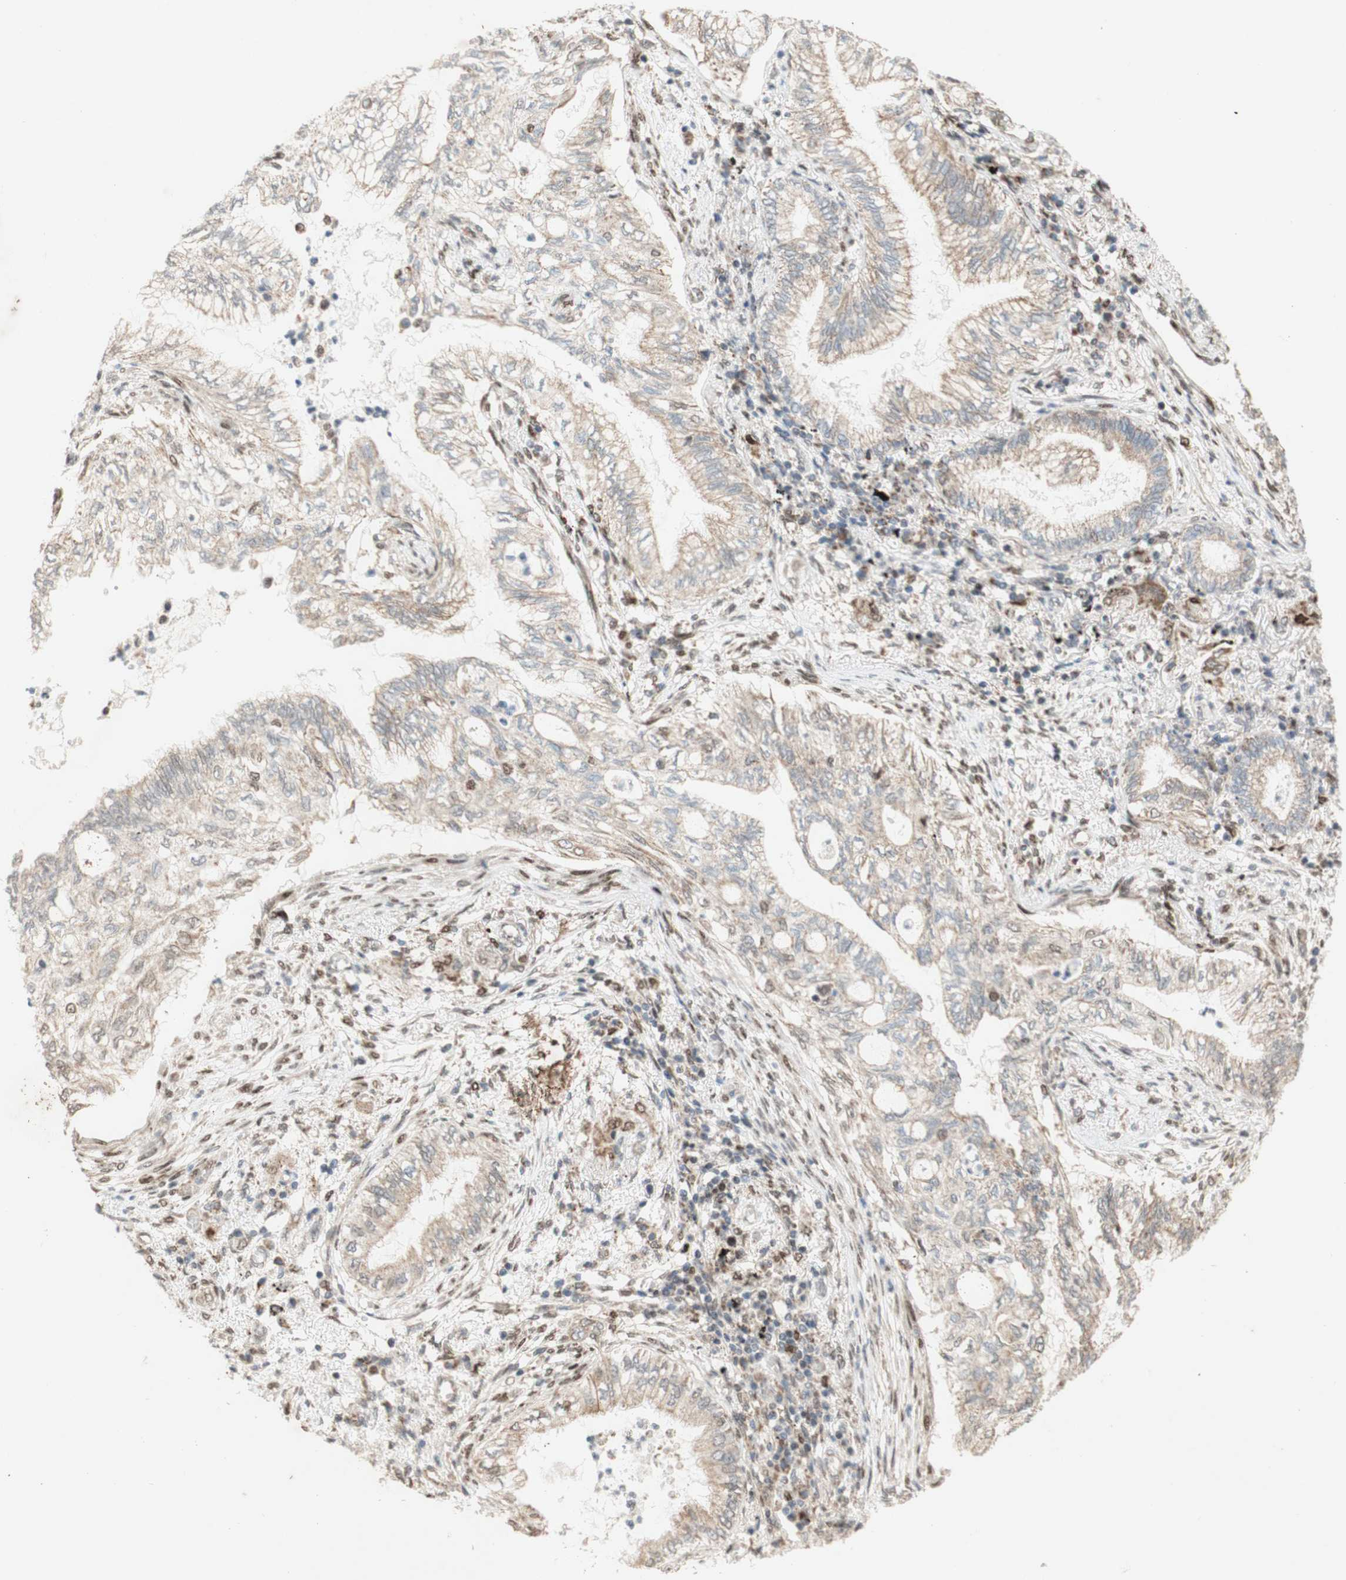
{"staining": {"intensity": "weak", "quantity": "25%-75%", "location": "cytoplasmic/membranous"}, "tissue": "lung cancer", "cell_type": "Tumor cells", "image_type": "cancer", "snomed": [{"axis": "morphology", "description": "Normal tissue, NOS"}, {"axis": "morphology", "description": "Adenocarcinoma, NOS"}, {"axis": "topography", "description": "Bronchus"}, {"axis": "topography", "description": "Lung"}], "caption": "Immunohistochemical staining of lung adenocarcinoma reveals low levels of weak cytoplasmic/membranous staining in approximately 25%-75% of tumor cells.", "gene": "DNMT3A", "patient": {"sex": "female", "age": 70}}